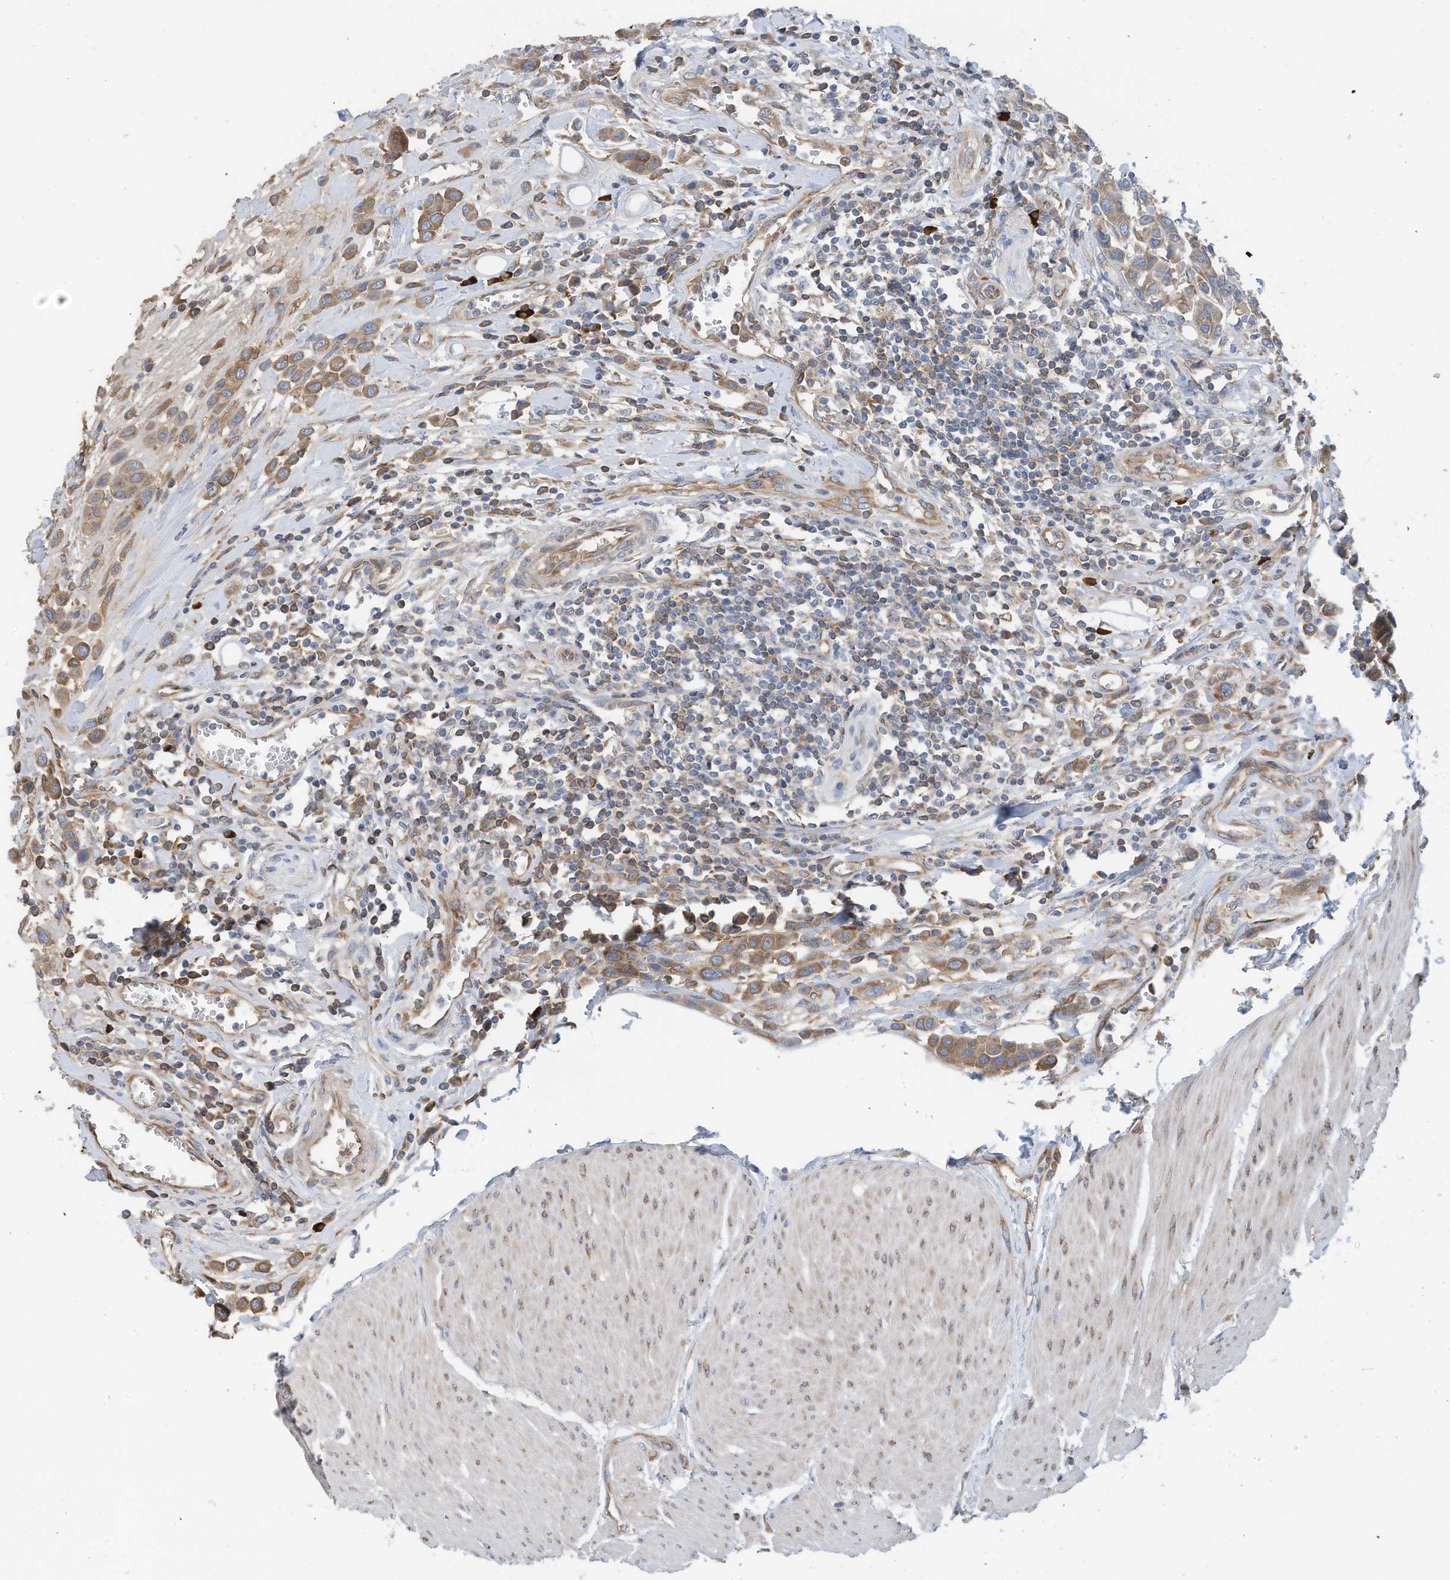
{"staining": {"intensity": "moderate", "quantity": ">75%", "location": "cytoplasmic/membranous"}, "tissue": "urothelial cancer", "cell_type": "Tumor cells", "image_type": "cancer", "snomed": [{"axis": "morphology", "description": "Urothelial carcinoma, High grade"}, {"axis": "topography", "description": "Urinary bladder"}], "caption": "This micrograph exhibits IHC staining of human urothelial cancer, with medium moderate cytoplasmic/membranous expression in about >75% of tumor cells.", "gene": "SLC5A11", "patient": {"sex": "male", "age": 50}}